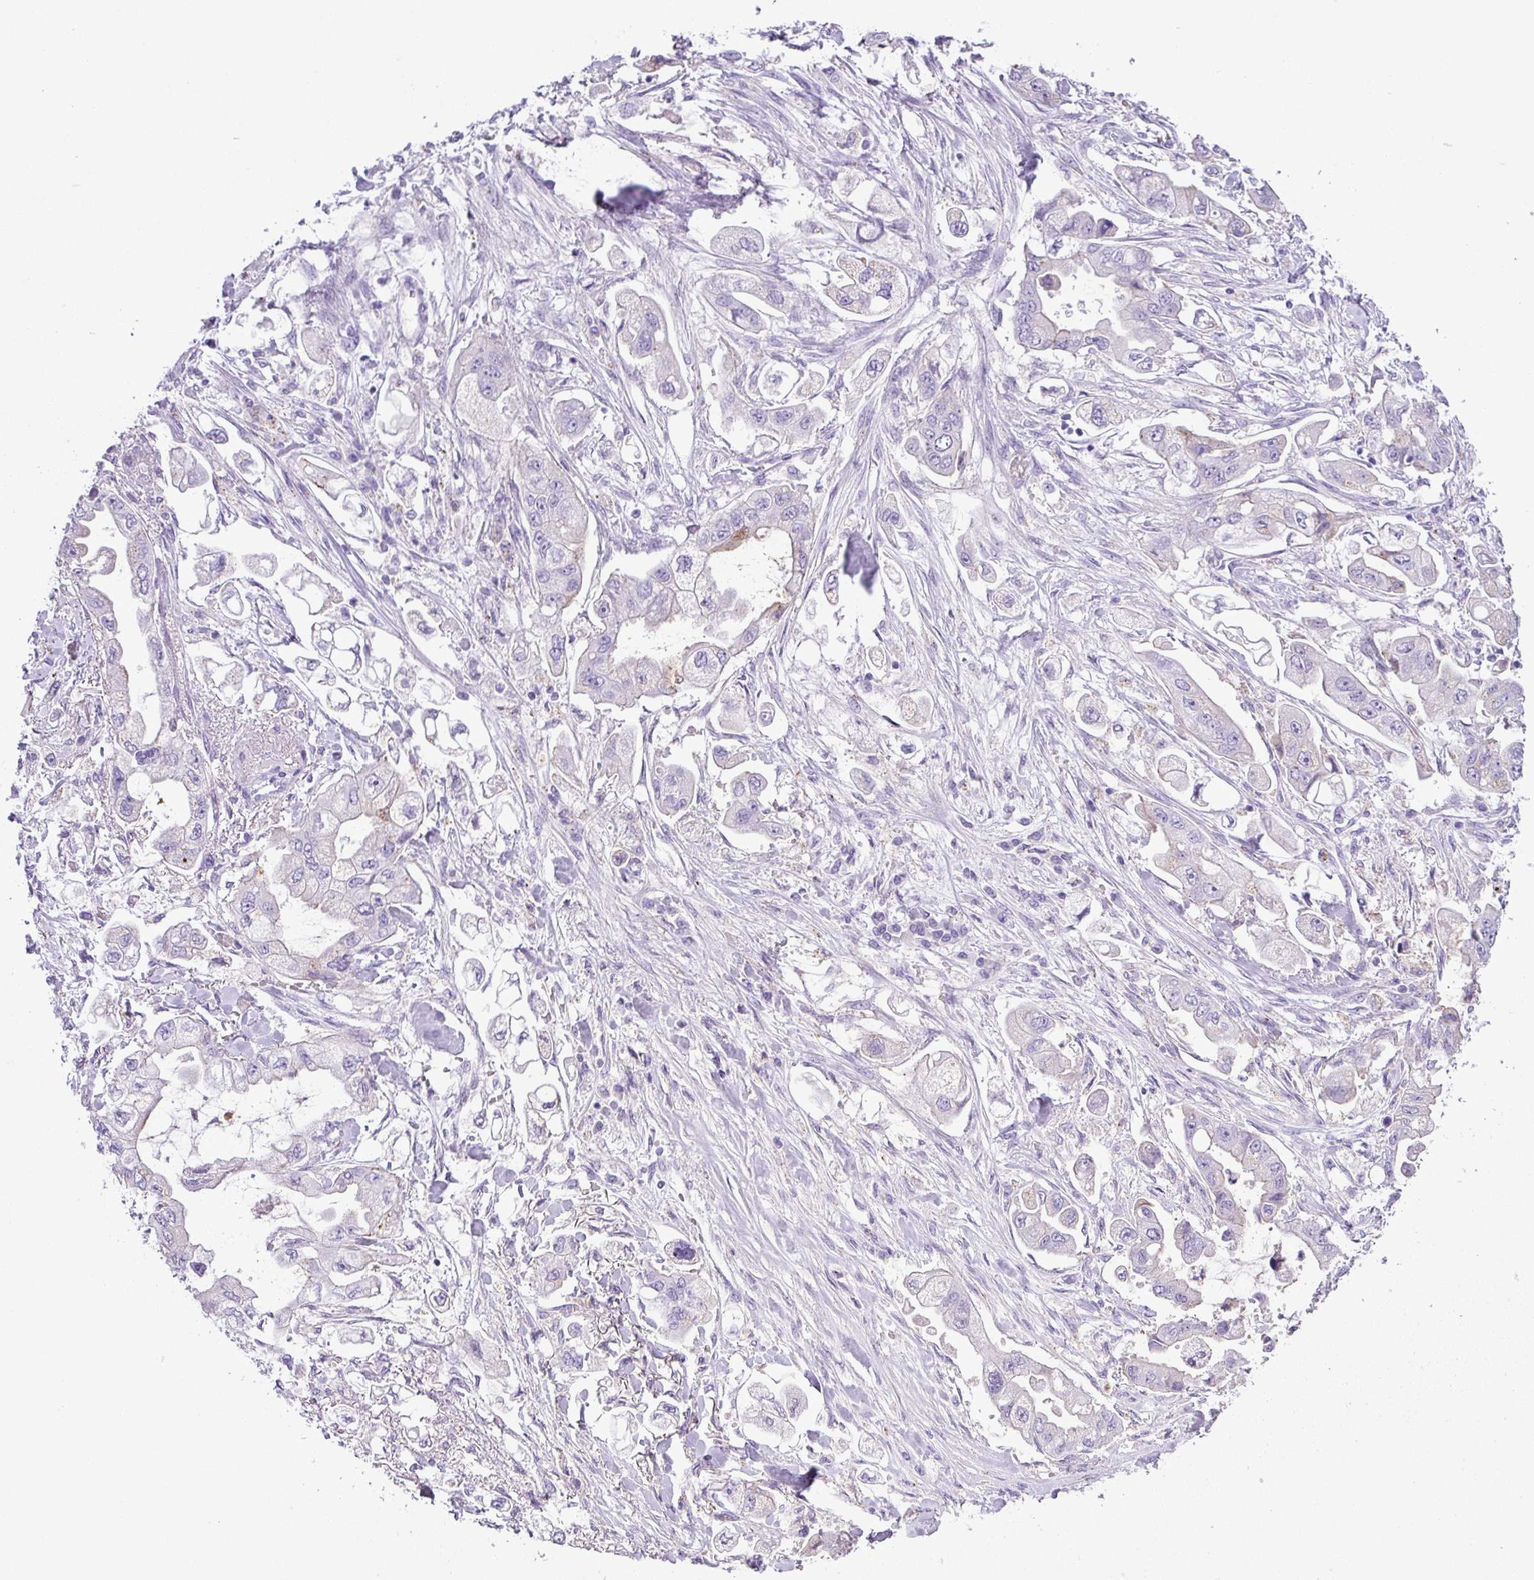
{"staining": {"intensity": "negative", "quantity": "none", "location": "none"}, "tissue": "stomach cancer", "cell_type": "Tumor cells", "image_type": "cancer", "snomed": [{"axis": "morphology", "description": "Adenocarcinoma, NOS"}, {"axis": "topography", "description": "Stomach"}], "caption": "High magnification brightfield microscopy of stomach cancer stained with DAB (3,3'-diaminobenzidine) (brown) and counterstained with hematoxylin (blue): tumor cells show no significant positivity.", "gene": "CYSTM1", "patient": {"sex": "male", "age": 62}}